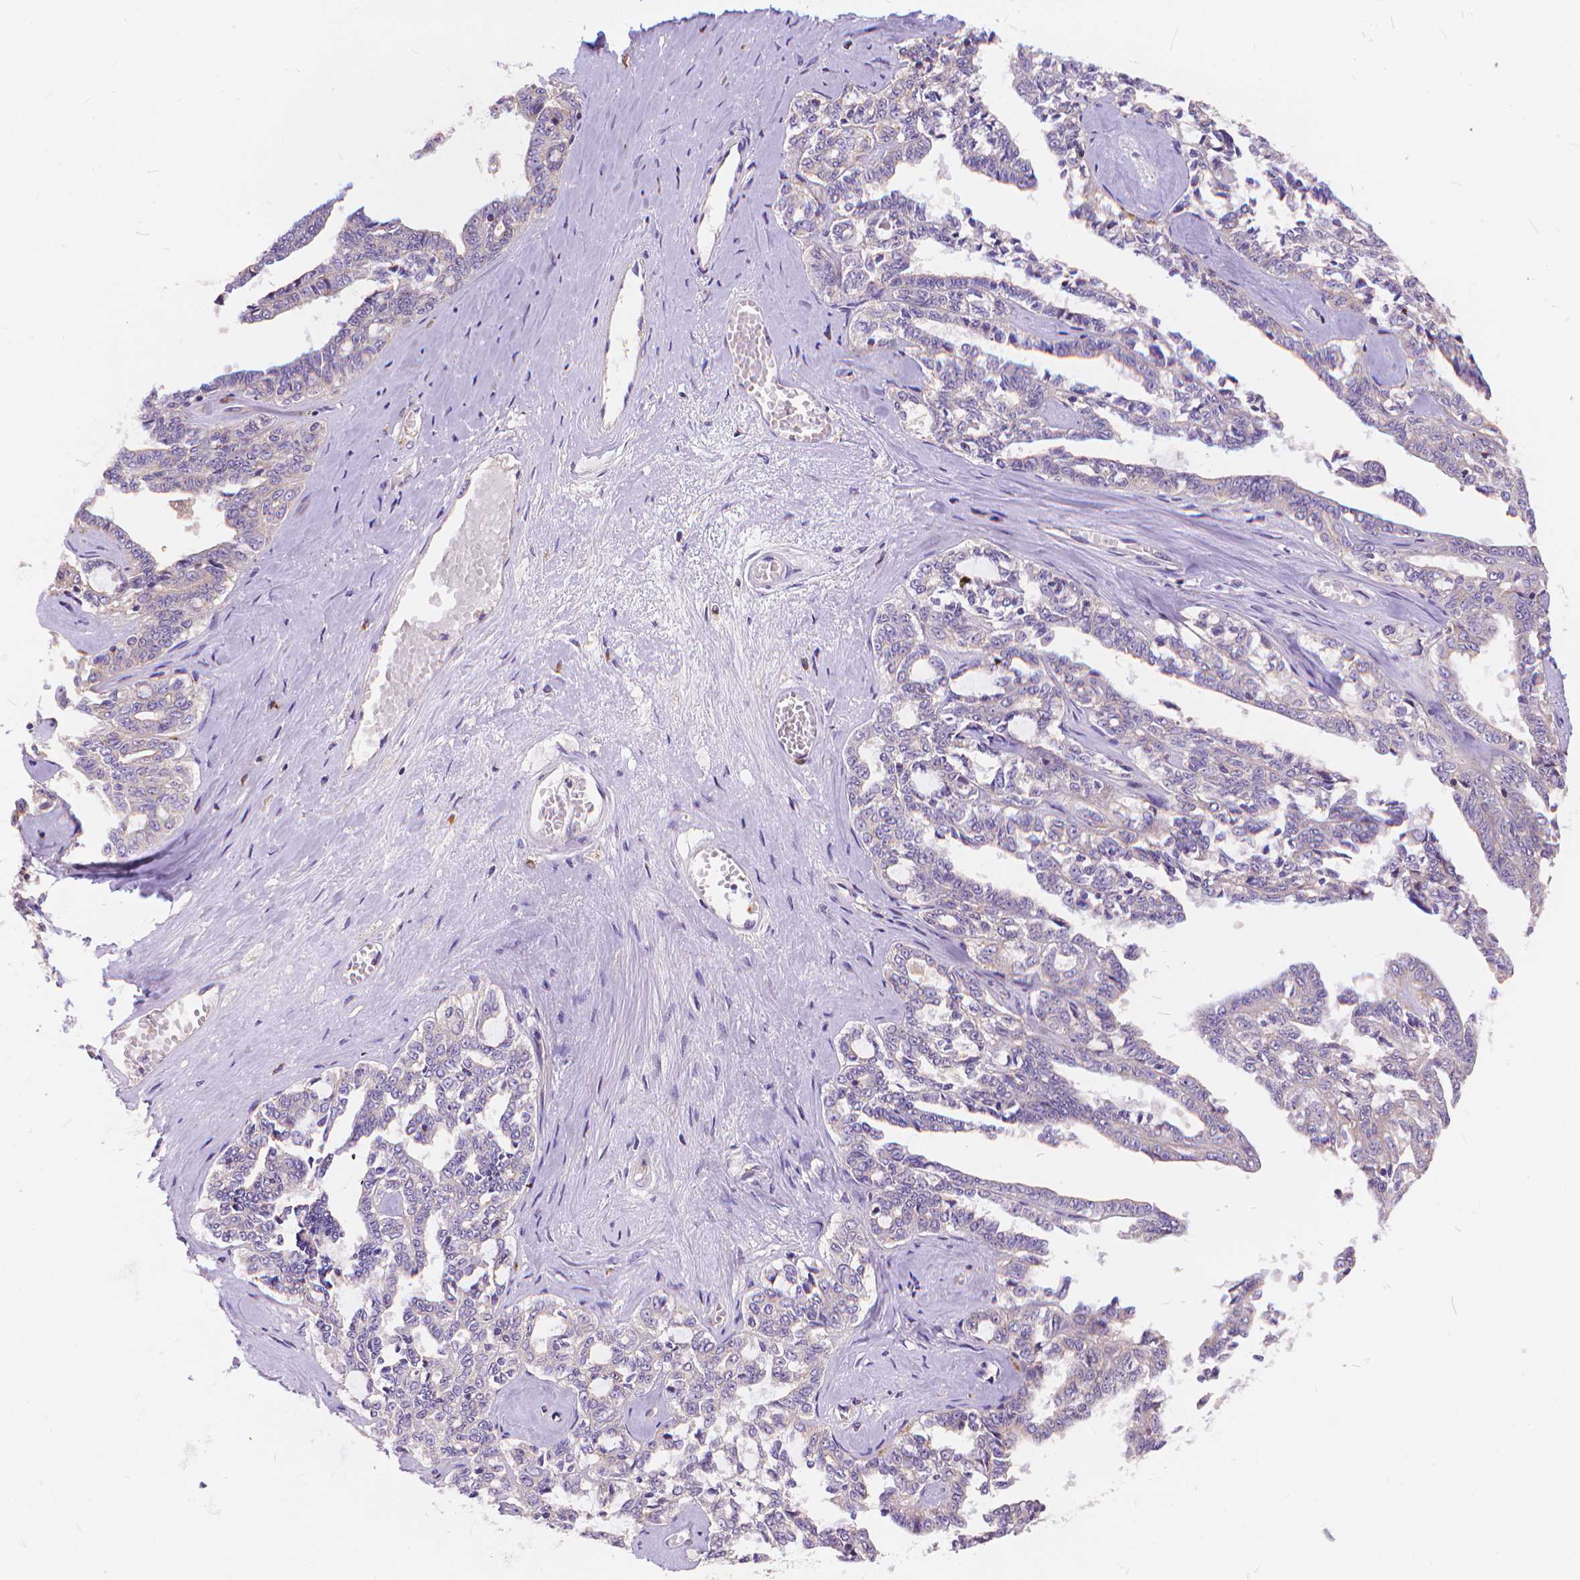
{"staining": {"intensity": "negative", "quantity": "none", "location": "none"}, "tissue": "ovarian cancer", "cell_type": "Tumor cells", "image_type": "cancer", "snomed": [{"axis": "morphology", "description": "Cystadenocarcinoma, serous, NOS"}, {"axis": "topography", "description": "Ovary"}], "caption": "The immunohistochemistry (IHC) photomicrograph has no significant staining in tumor cells of ovarian cancer tissue. (Brightfield microscopy of DAB (3,3'-diaminobenzidine) immunohistochemistry (IHC) at high magnification).", "gene": "ARAP1", "patient": {"sex": "female", "age": 71}}